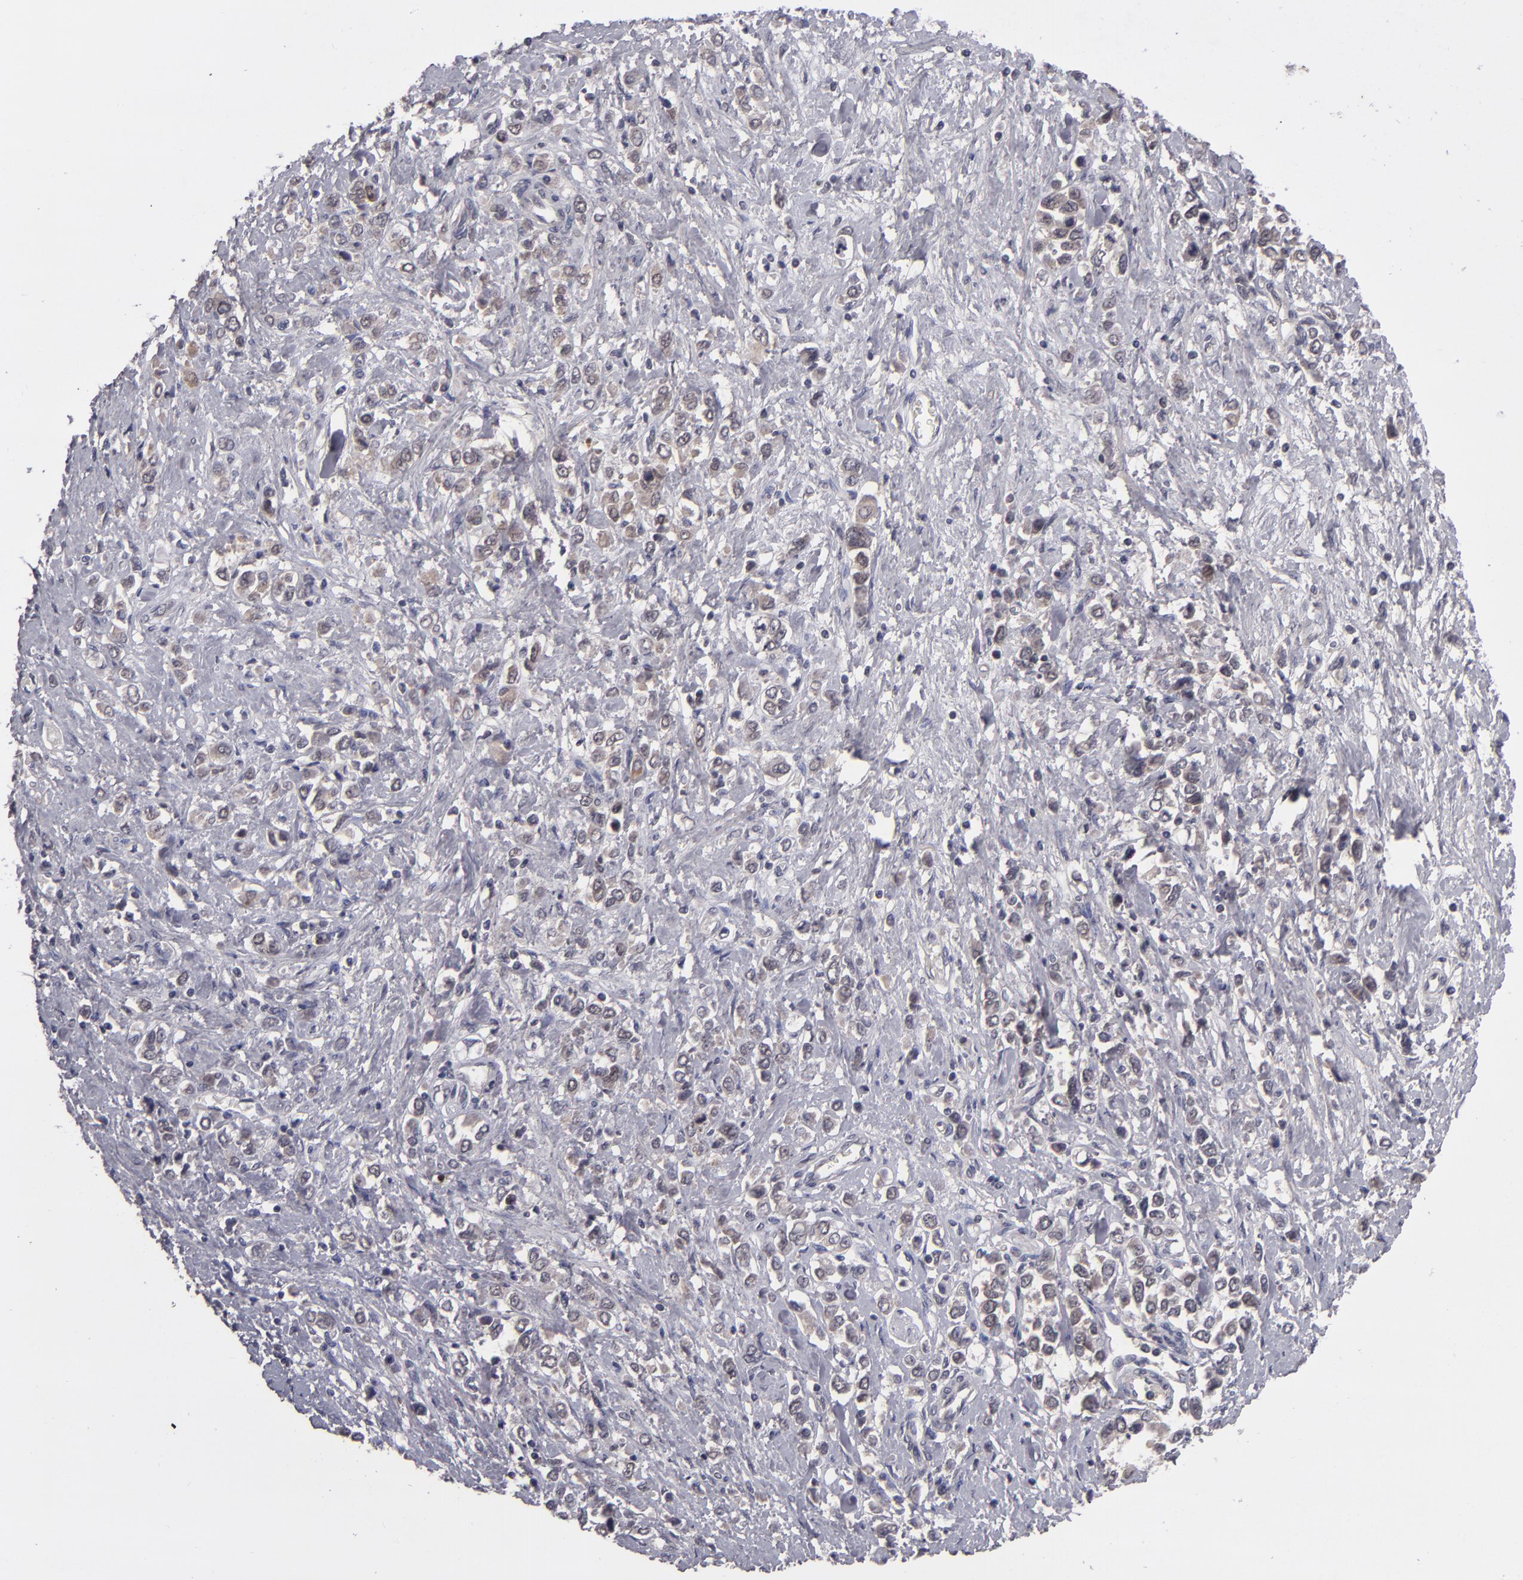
{"staining": {"intensity": "weak", "quantity": "25%-75%", "location": "cytoplasmic/membranous,nuclear"}, "tissue": "stomach cancer", "cell_type": "Tumor cells", "image_type": "cancer", "snomed": [{"axis": "morphology", "description": "Adenocarcinoma, NOS"}, {"axis": "topography", "description": "Stomach, upper"}], "caption": "DAB immunohistochemical staining of human stomach cancer (adenocarcinoma) exhibits weak cytoplasmic/membranous and nuclear protein staining in about 25%-75% of tumor cells.", "gene": "TYMS", "patient": {"sex": "male", "age": 76}}